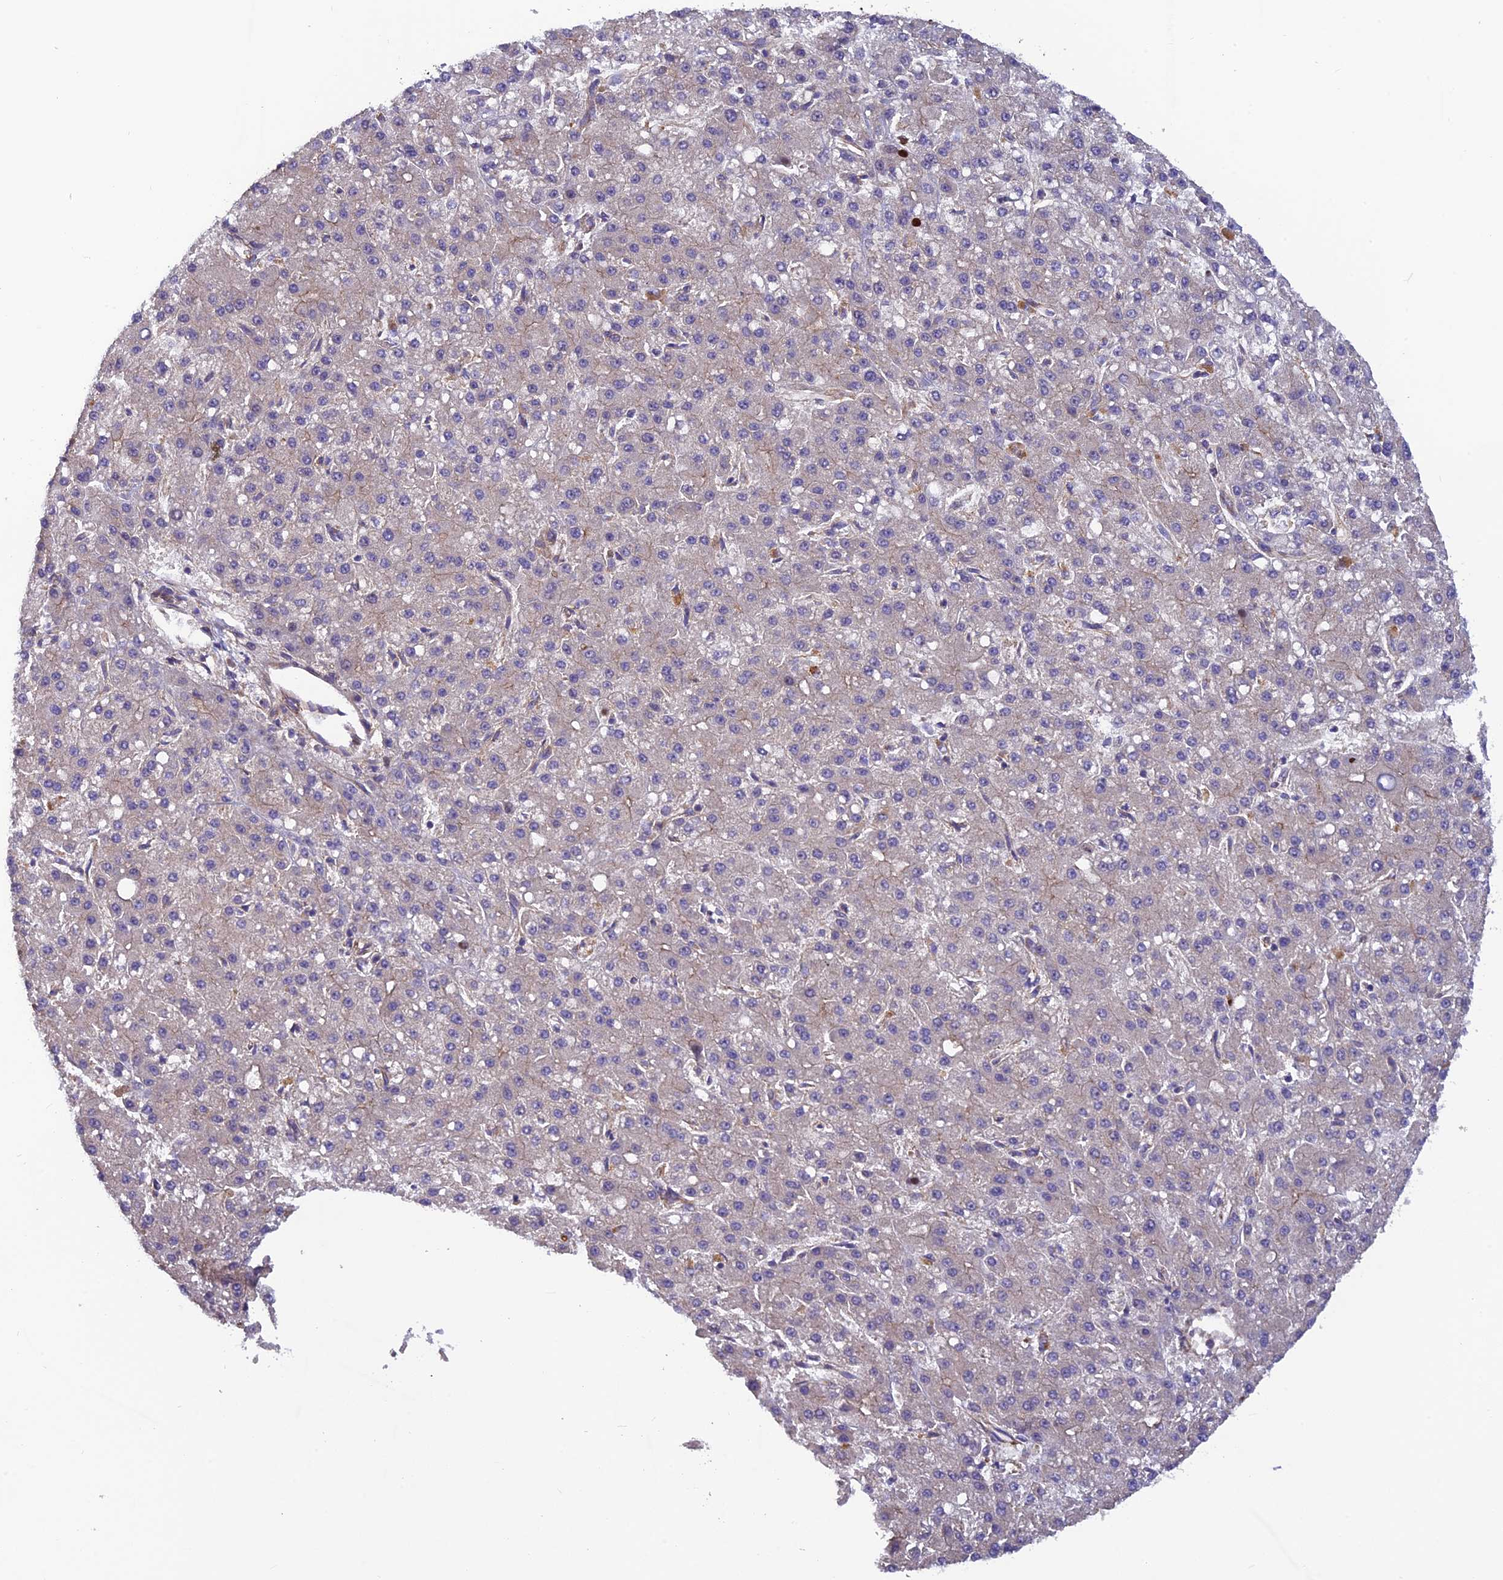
{"staining": {"intensity": "weak", "quantity": "25%-75%", "location": "cytoplasmic/membranous"}, "tissue": "liver cancer", "cell_type": "Tumor cells", "image_type": "cancer", "snomed": [{"axis": "morphology", "description": "Carcinoma, Hepatocellular, NOS"}, {"axis": "topography", "description": "Liver"}], "caption": "Protein analysis of liver cancer tissue reveals weak cytoplasmic/membranous expression in approximately 25%-75% of tumor cells.", "gene": "ADAMTS15", "patient": {"sex": "male", "age": 67}}